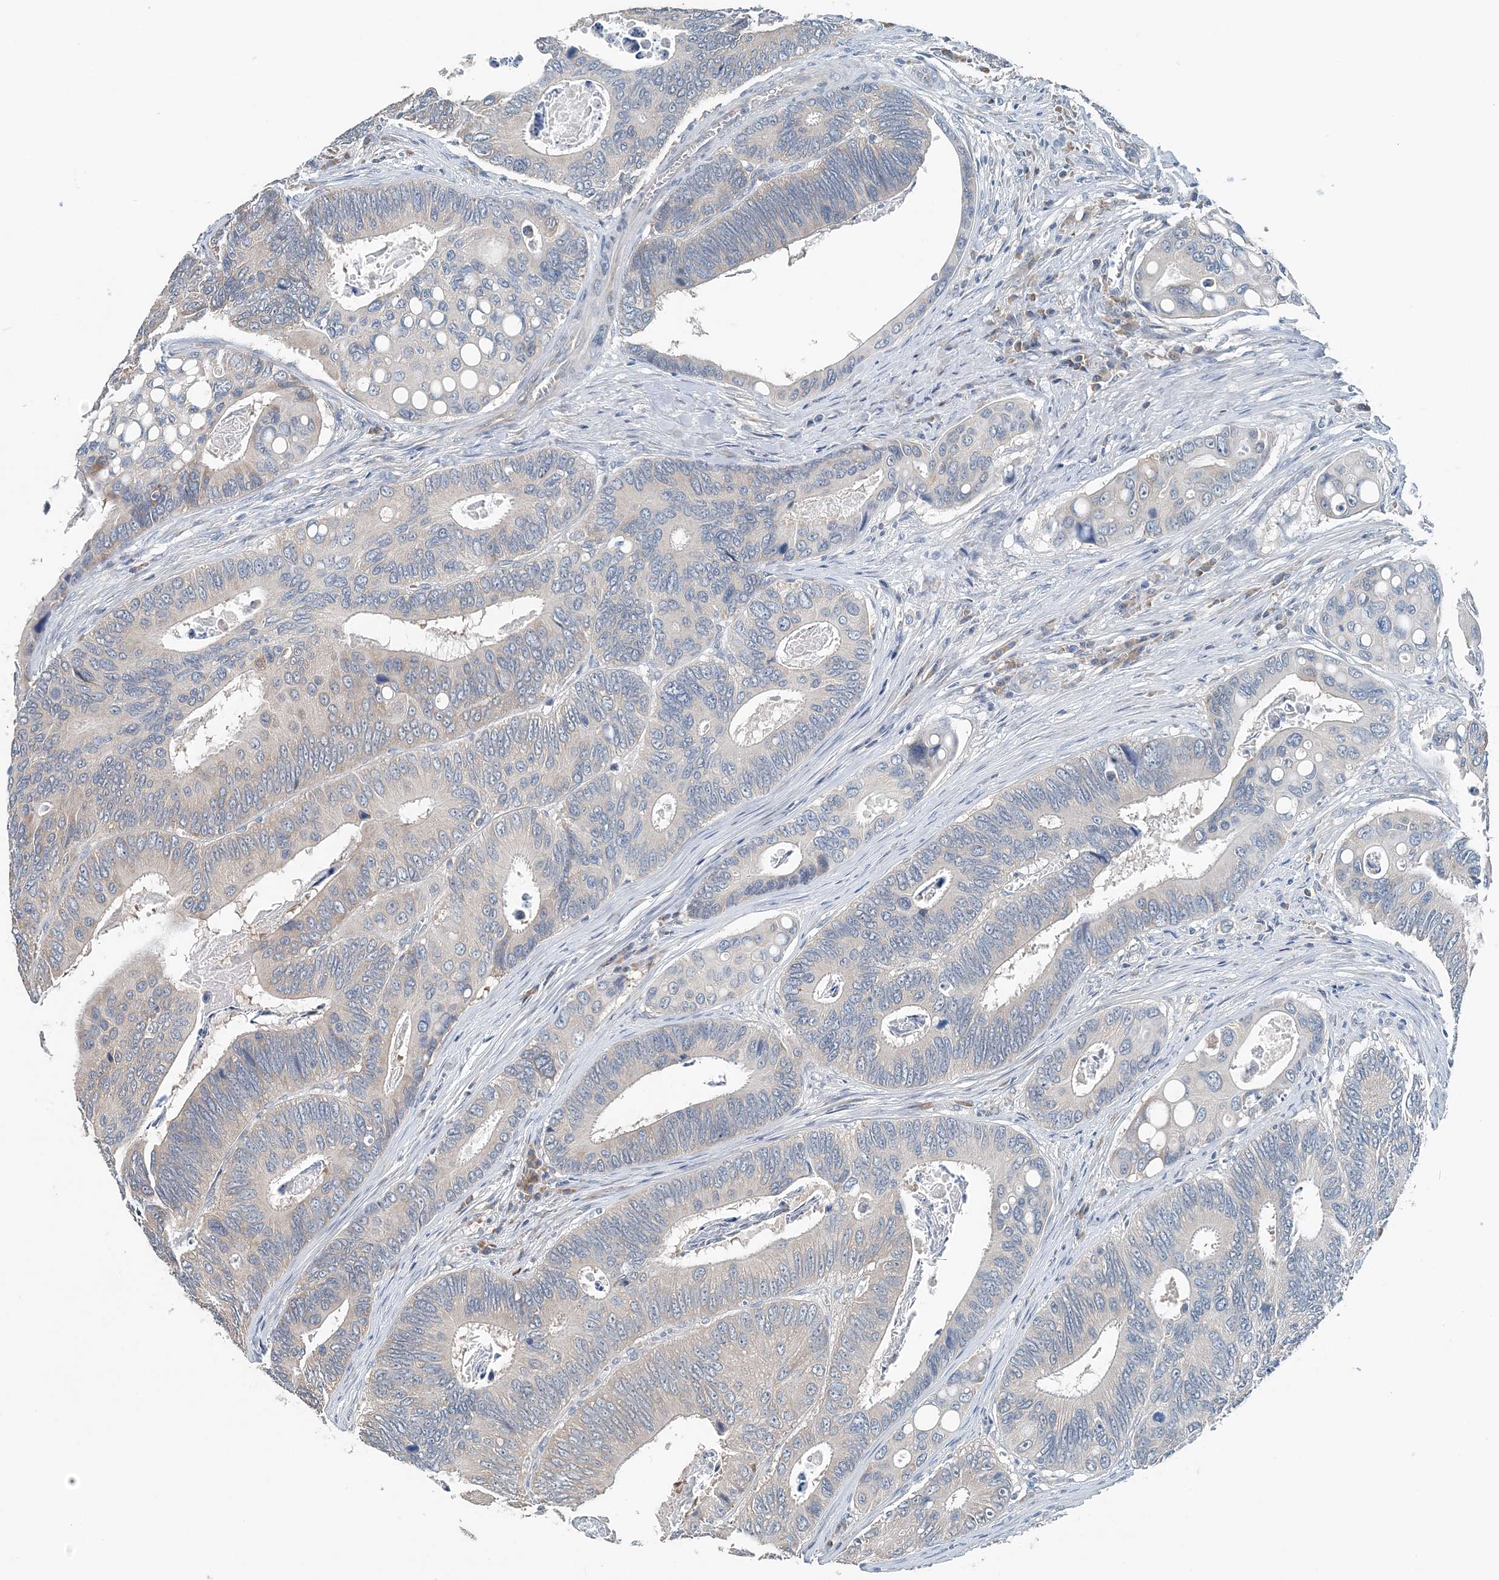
{"staining": {"intensity": "negative", "quantity": "none", "location": "none"}, "tissue": "colorectal cancer", "cell_type": "Tumor cells", "image_type": "cancer", "snomed": [{"axis": "morphology", "description": "Inflammation, NOS"}, {"axis": "morphology", "description": "Adenocarcinoma, NOS"}, {"axis": "topography", "description": "Colon"}], "caption": "Micrograph shows no significant protein expression in tumor cells of colorectal adenocarcinoma.", "gene": "EEF1A2", "patient": {"sex": "male", "age": 72}}